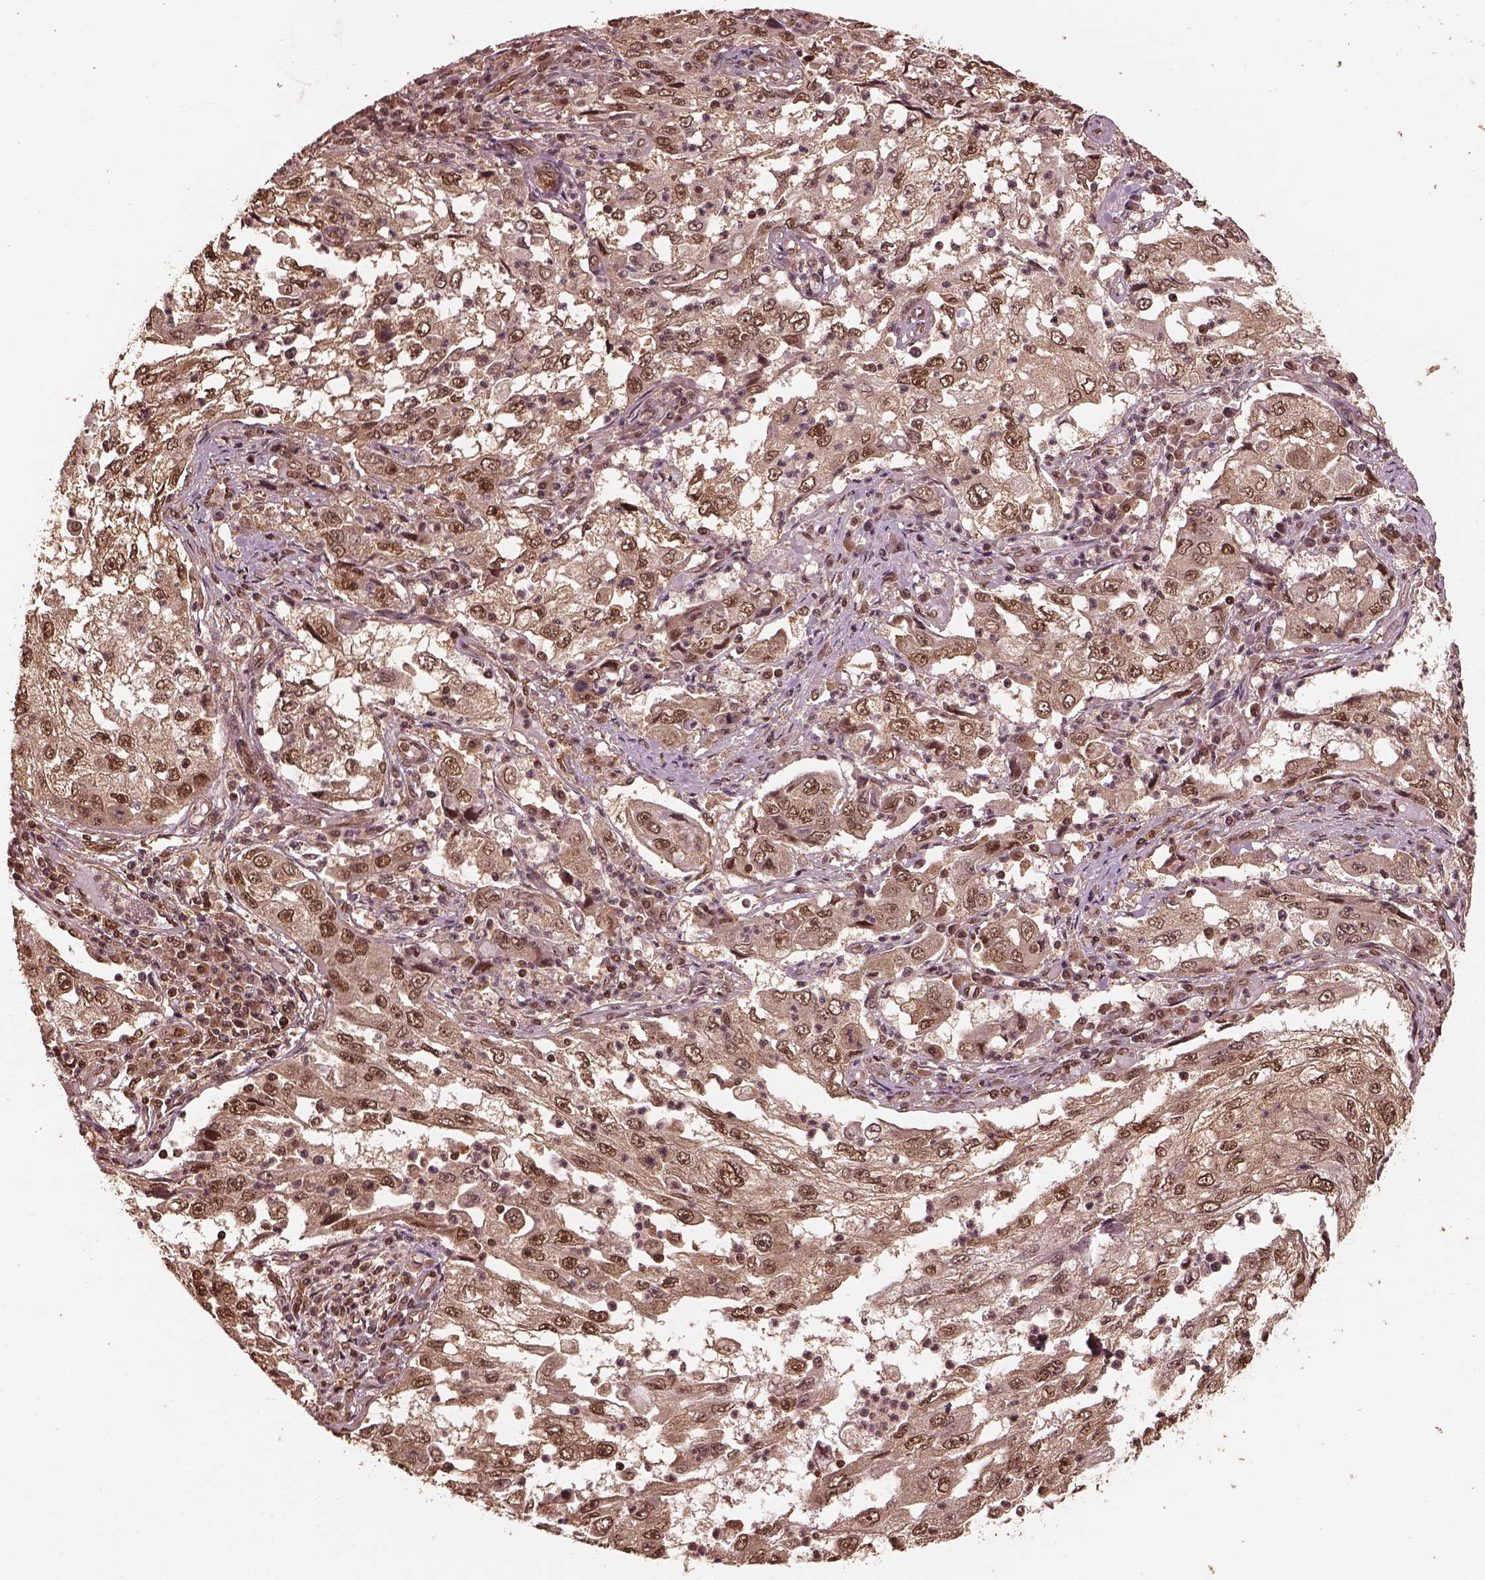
{"staining": {"intensity": "moderate", "quantity": "25%-75%", "location": "cytoplasmic/membranous,nuclear"}, "tissue": "cervical cancer", "cell_type": "Tumor cells", "image_type": "cancer", "snomed": [{"axis": "morphology", "description": "Squamous cell carcinoma, NOS"}, {"axis": "topography", "description": "Cervix"}], "caption": "Human squamous cell carcinoma (cervical) stained with a protein marker shows moderate staining in tumor cells.", "gene": "PSMC5", "patient": {"sex": "female", "age": 36}}